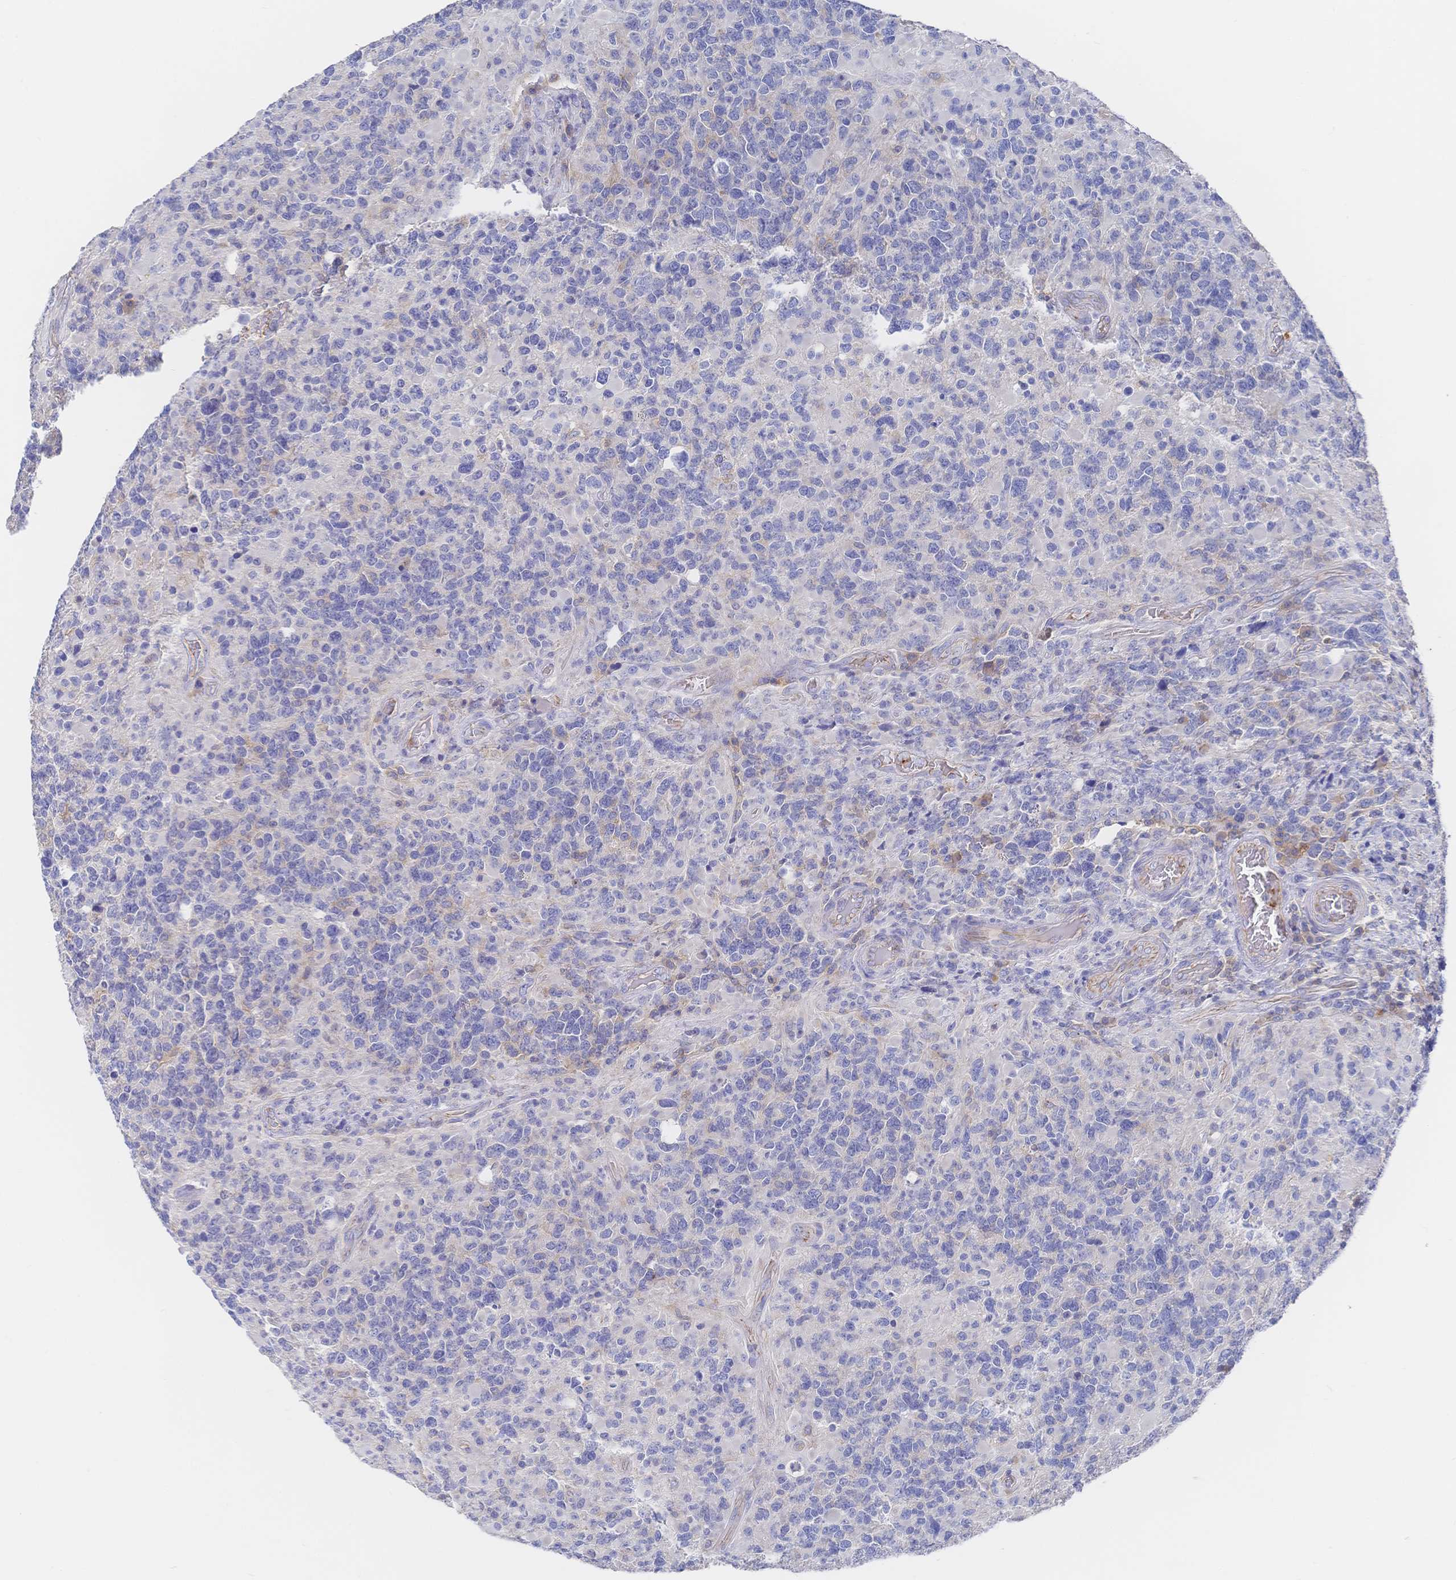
{"staining": {"intensity": "negative", "quantity": "none", "location": "none"}, "tissue": "glioma", "cell_type": "Tumor cells", "image_type": "cancer", "snomed": [{"axis": "morphology", "description": "Glioma, malignant, High grade"}, {"axis": "topography", "description": "Brain"}], "caption": "Tumor cells are negative for protein expression in human glioma. (DAB (3,3'-diaminobenzidine) immunohistochemistry, high magnification).", "gene": "F11R", "patient": {"sex": "female", "age": 40}}